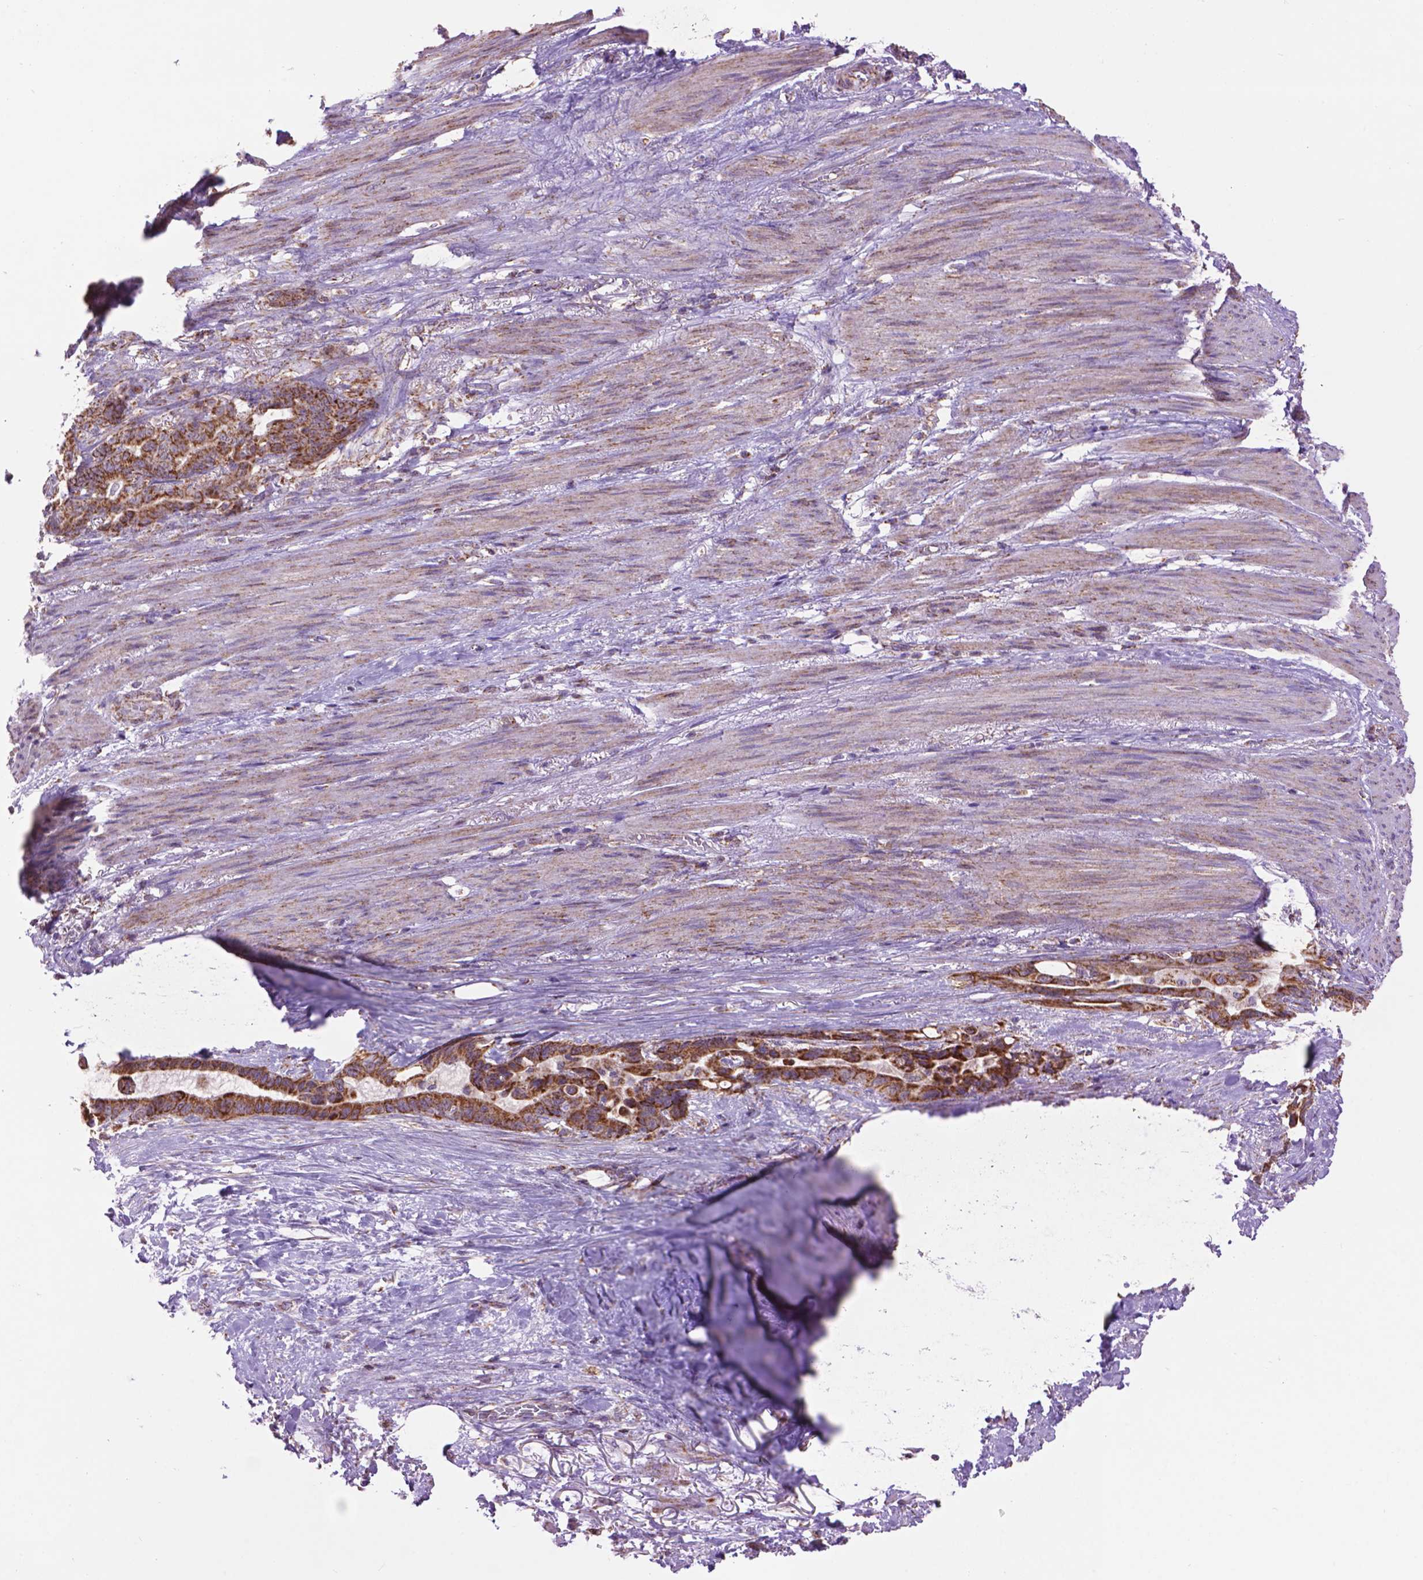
{"staining": {"intensity": "strong", "quantity": ">75%", "location": "cytoplasmic/membranous"}, "tissue": "stomach cancer", "cell_type": "Tumor cells", "image_type": "cancer", "snomed": [{"axis": "morphology", "description": "Normal tissue, NOS"}, {"axis": "morphology", "description": "Adenocarcinoma, NOS"}, {"axis": "topography", "description": "Esophagus"}, {"axis": "topography", "description": "Stomach, upper"}], "caption": "Brown immunohistochemical staining in human stomach cancer (adenocarcinoma) displays strong cytoplasmic/membranous staining in approximately >75% of tumor cells.", "gene": "PYCR3", "patient": {"sex": "male", "age": 62}}